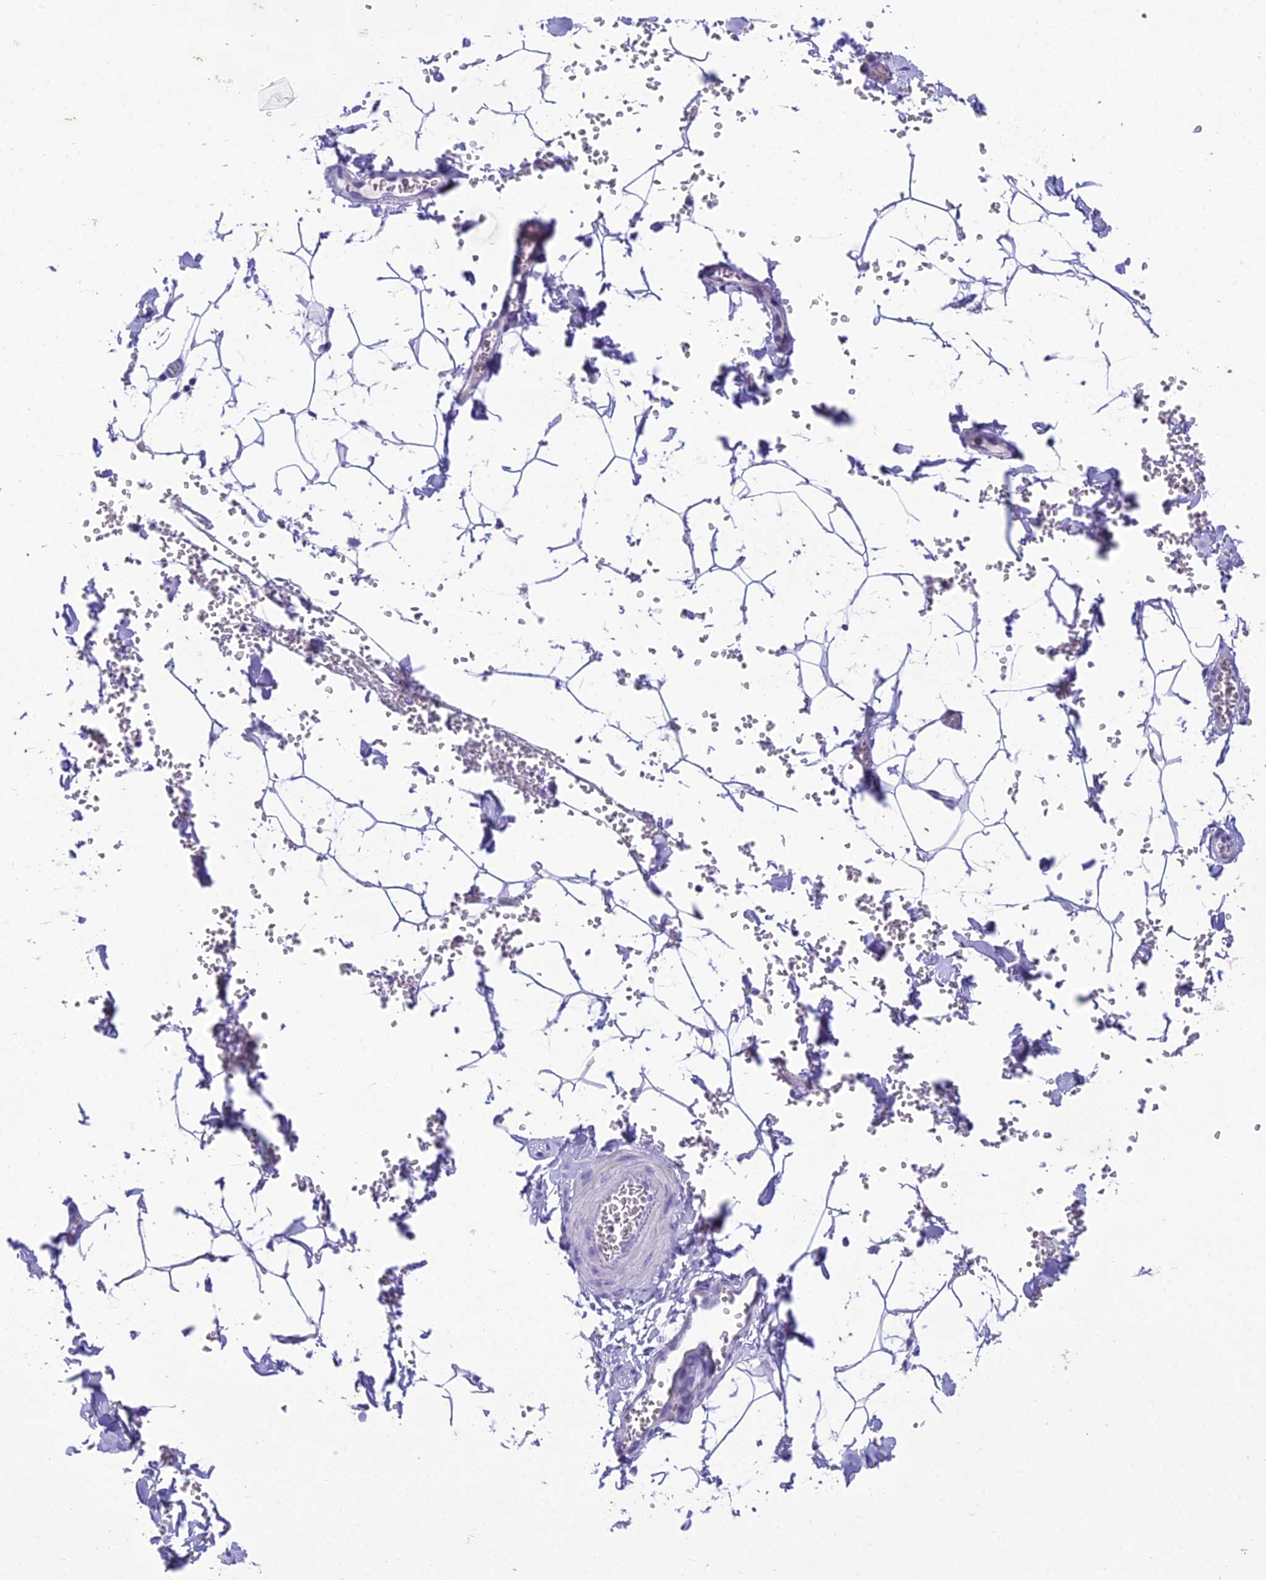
{"staining": {"intensity": "negative", "quantity": "none", "location": "none"}, "tissue": "adipose tissue", "cell_type": "Adipocytes", "image_type": "normal", "snomed": [{"axis": "morphology", "description": "Normal tissue, NOS"}, {"axis": "topography", "description": "Gallbladder"}, {"axis": "topography", "description": "Peripheral nerve tissue"}], "caption": "High power microscopy micrograph of an IHC photomicrograph of unremarkable adipose tissue, revealing no significant expression in adipocytes.", "gene": "MIIP", "patient": {"sex": "male", "age": 38}}